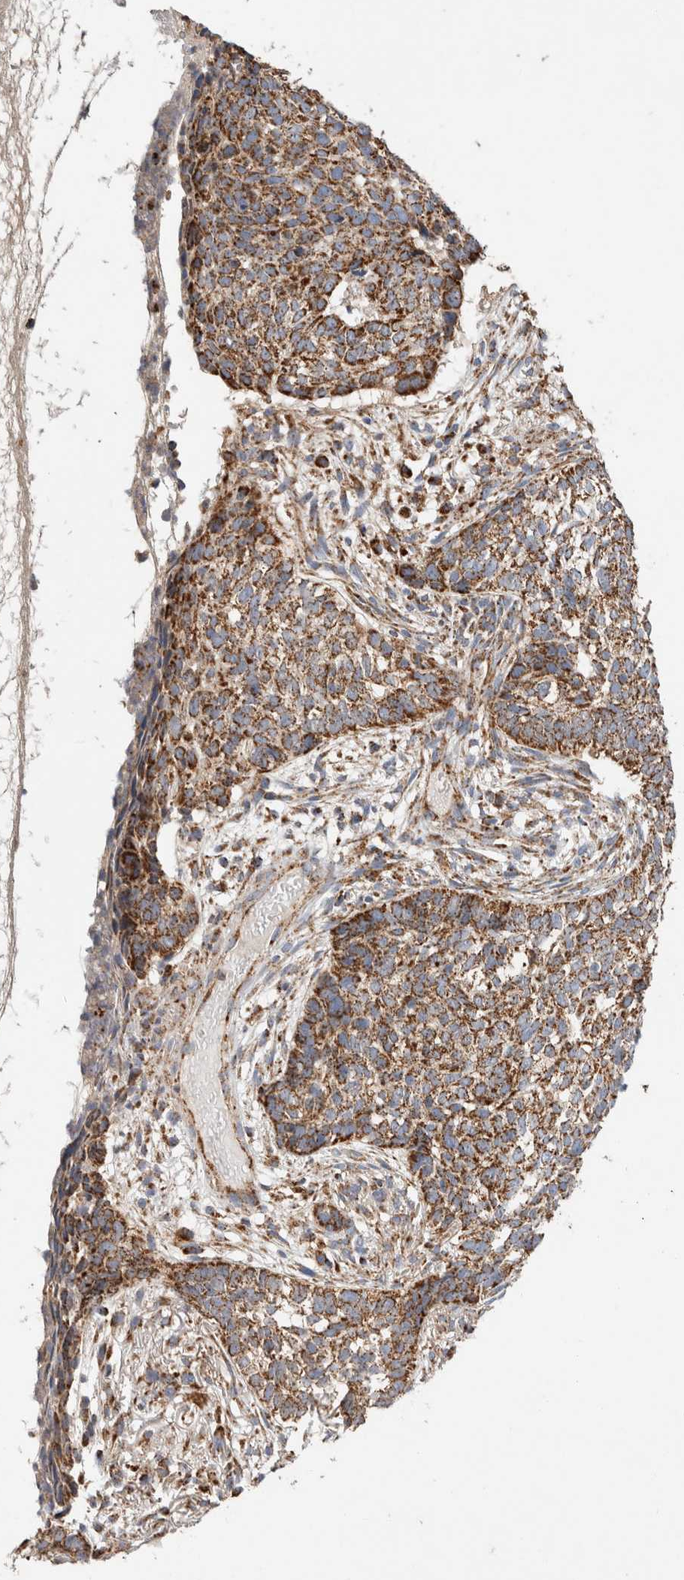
{"staining": {"intensity": "strong", "quantity": ">75%", "location": "cytoplasmic/membranous"}, "tissue": "skin cancer", "cell_type": "Tumor cells", "image_type": "cancer", "snomed": [{"axis": "morphology", "description": "Basal cell carcinoma"}, {"axis": "topography", "description": "Skin"}], "caption": "Human basal cell carcinoma (skin) stained for a protein (brown) reveals strong cytoplasmic/membranous positive staining in about >75% of tumor cells.", "gene": "IARS2", "patient": {"sex": "male", "age": 85}}